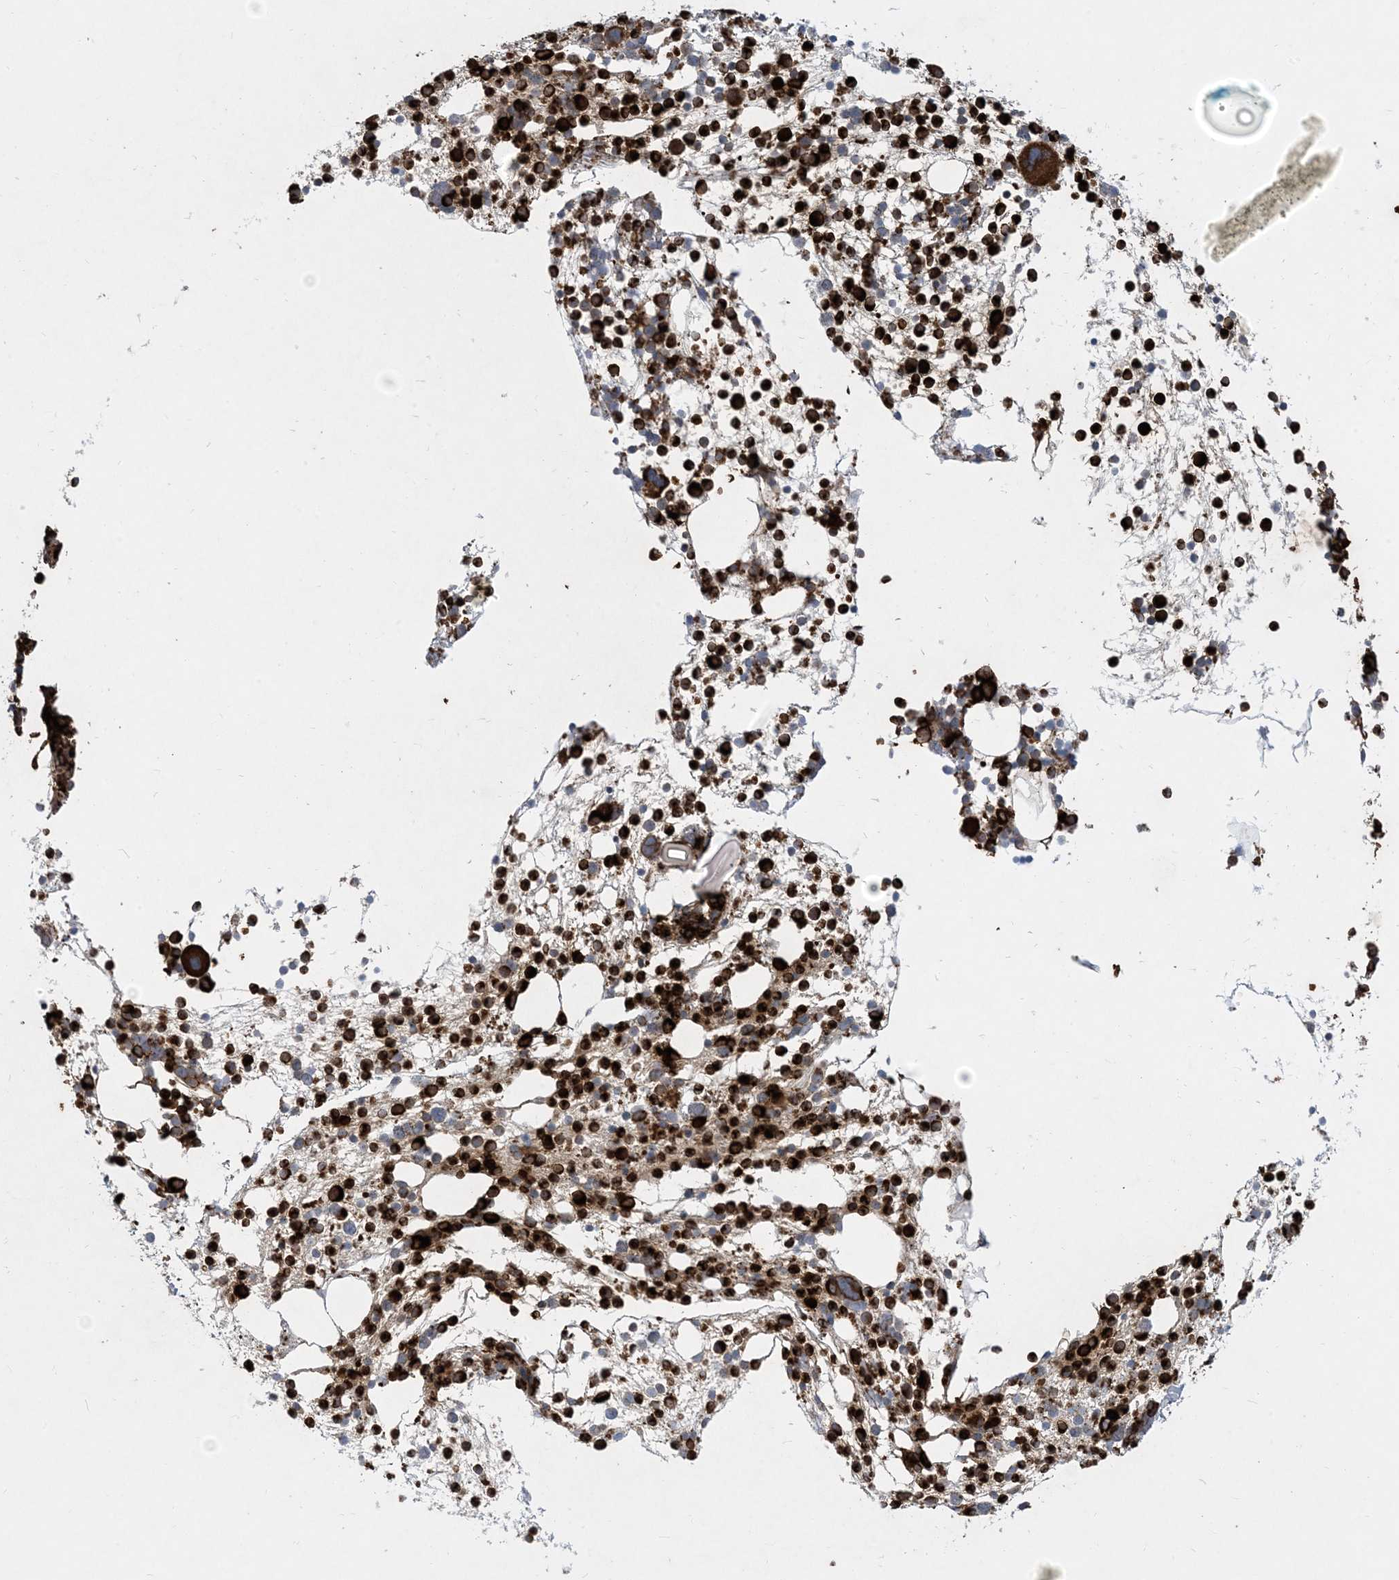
{"staining": {"intensity": "strong", "quantity": ">75%", "location": "cytoplasmic/membranous"}, "tissue": "bone marrow", "cell_type": "Hematopoietic cells", "image_type": "normal", "snomed": [{"axis": "morphology", "description": "Normal tissue, NOS"}, {"axis": "topography", "description": "Bone marrow"}], "caption": "Immunohistochemical staining of benign human bone marrow exhibits >75% levels of strong cytoplasmic/membranous protein positivity in about >75% of hematopoietic cells. The staining was performed using DAB, with brown indicating positive protein expression. Nuclei are stained blue with hematoxylin.", "gene": "OTOP1", "patient": {"sex": "male", "age": 54}}